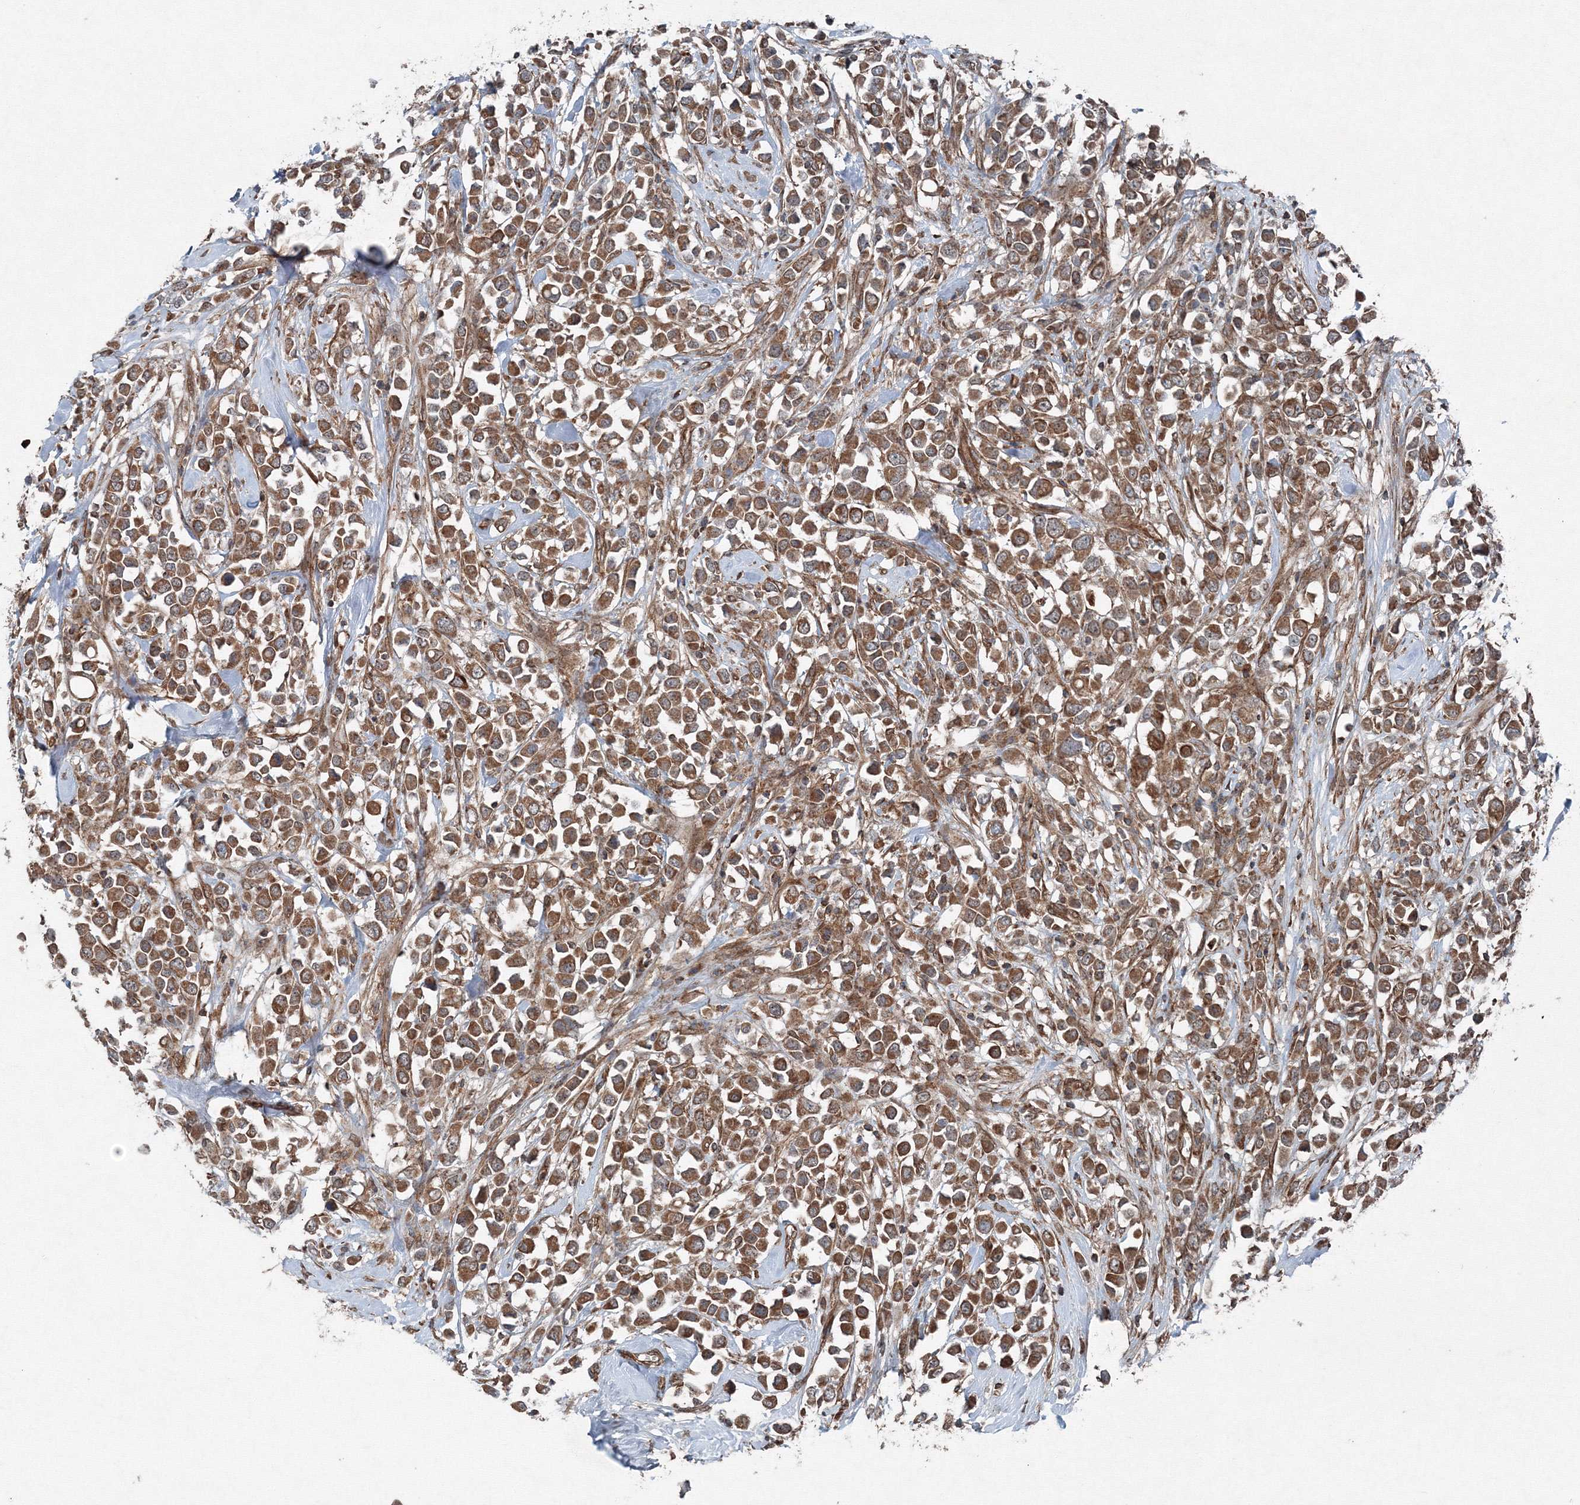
{"staining": {"intensity": "moderate", "quantity": ">75%", "location": "cytoplasmic/membranous"}, "tissue": "breast cancer", "cell_type": "Tumor cells", "image_type": "cancer", "snomed": [{"axis": "morphology", "description": "Duct carcinoma"}, {"axis": "topography", "description": "Breast"}], "caption": "IHC (DAB (3,3'-diaminobenzidine)) staining of breast cancer demonstrates moderate cytoplasmic/membranous protein expression in approximately >75% of tumor cells. The staining is performed using DAB brown chromogen to label protein expression. The nuclei are counter-stained blue using hematoxylin.", "gene": "COPS7B", "patient": {"sex": "female", "age": 61}}